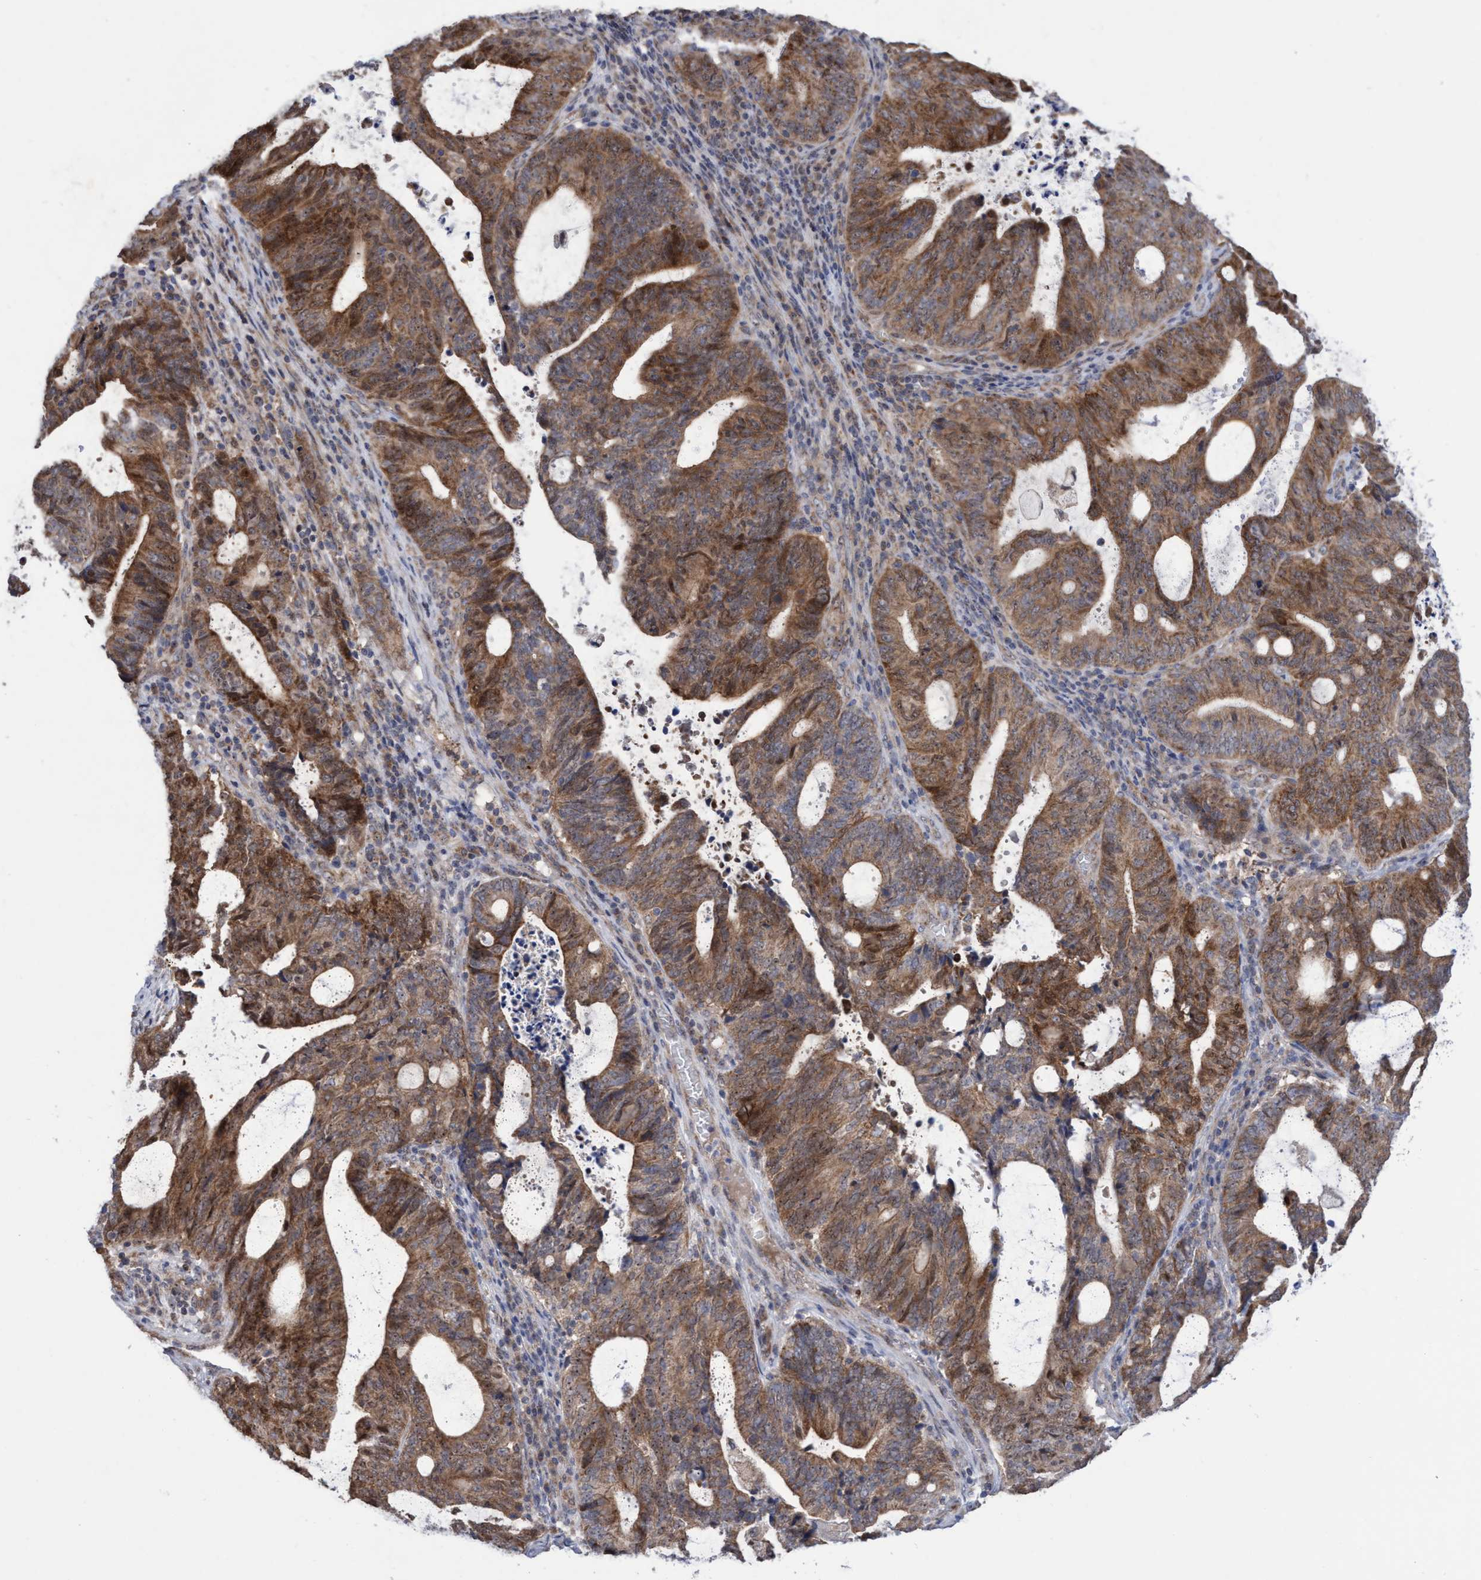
{"staining": {"intensity": "moderate", "quantity": ">75%", "location": "cytoplasmic/membranous,nuclear"}, "tissue": "endometrial cancer", "cell_type": "Tumor cells", "image_type": "cancer", "snomed": [{"axis": "morphology", "description": "Adenocarcinoma, NOS"}, {"axis": "topography", "description": "Uterus"}], "caption": "A histopathology image of endometrial adenocarcinoma stained for a protein demonstrates moderate cytoplasmic/membranous and nuclear brown staining in tumor cells.", "gene": "P2RY14", "patient": {"sex": "female", "age": 83}}